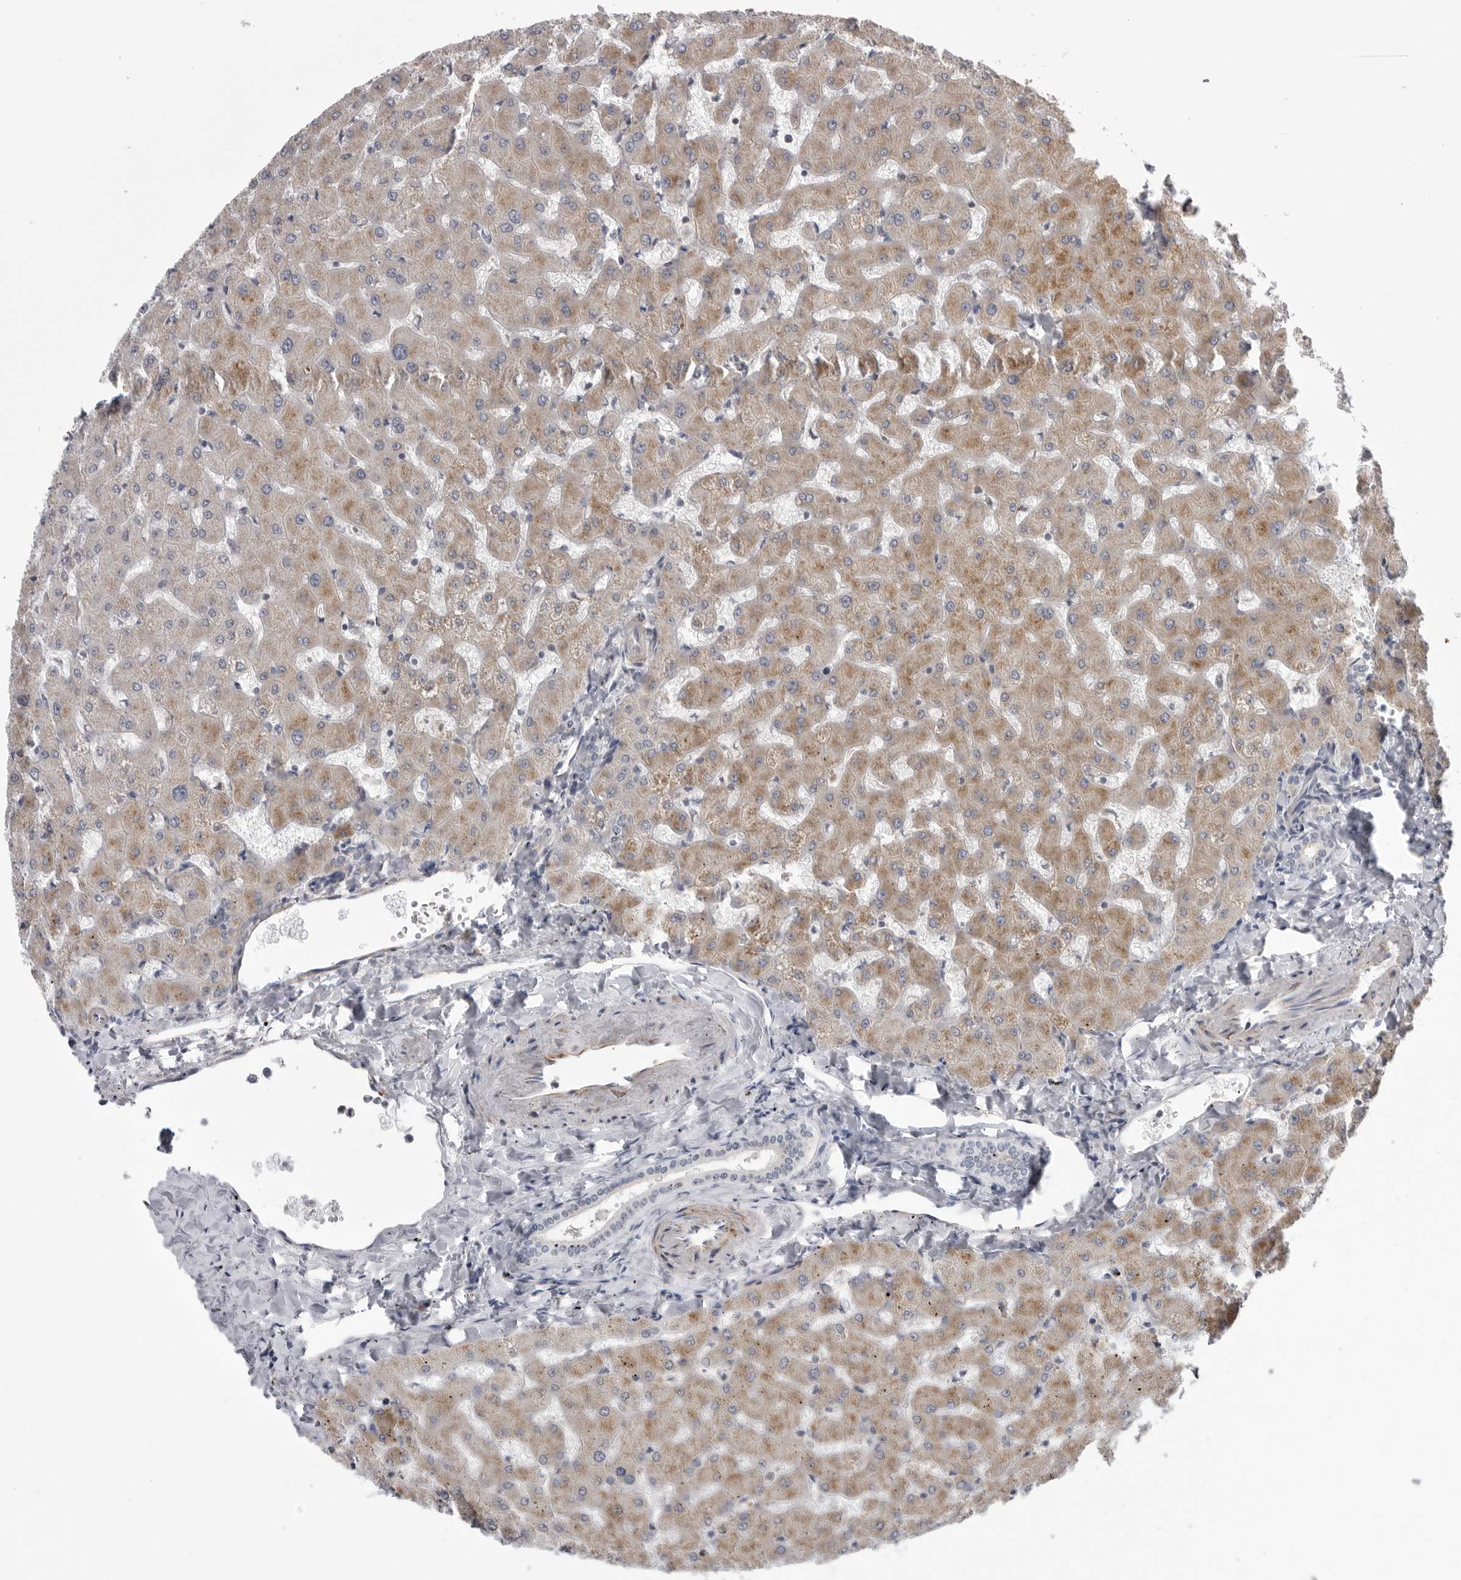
{"staining": {"intensity": "weak", "quantity": "<25%", "location": "cytoplasmic/membranous"}, "tissue": "liver", "cell_type": "Cholangiocytes", "image_type": "normal", "snomed": [{"axis": "morphology", "description": "Normal tissue, NOS"}, {"axis": "topography", "description": "Liver"}], "caption": "A high-resolution photomicrograph shows IHC staining of unremarkable liver, which demonstrates no significant expression in cholangiocytes.", "gene": "SCP2", "patient": {"sex": "female", "age": 63}}